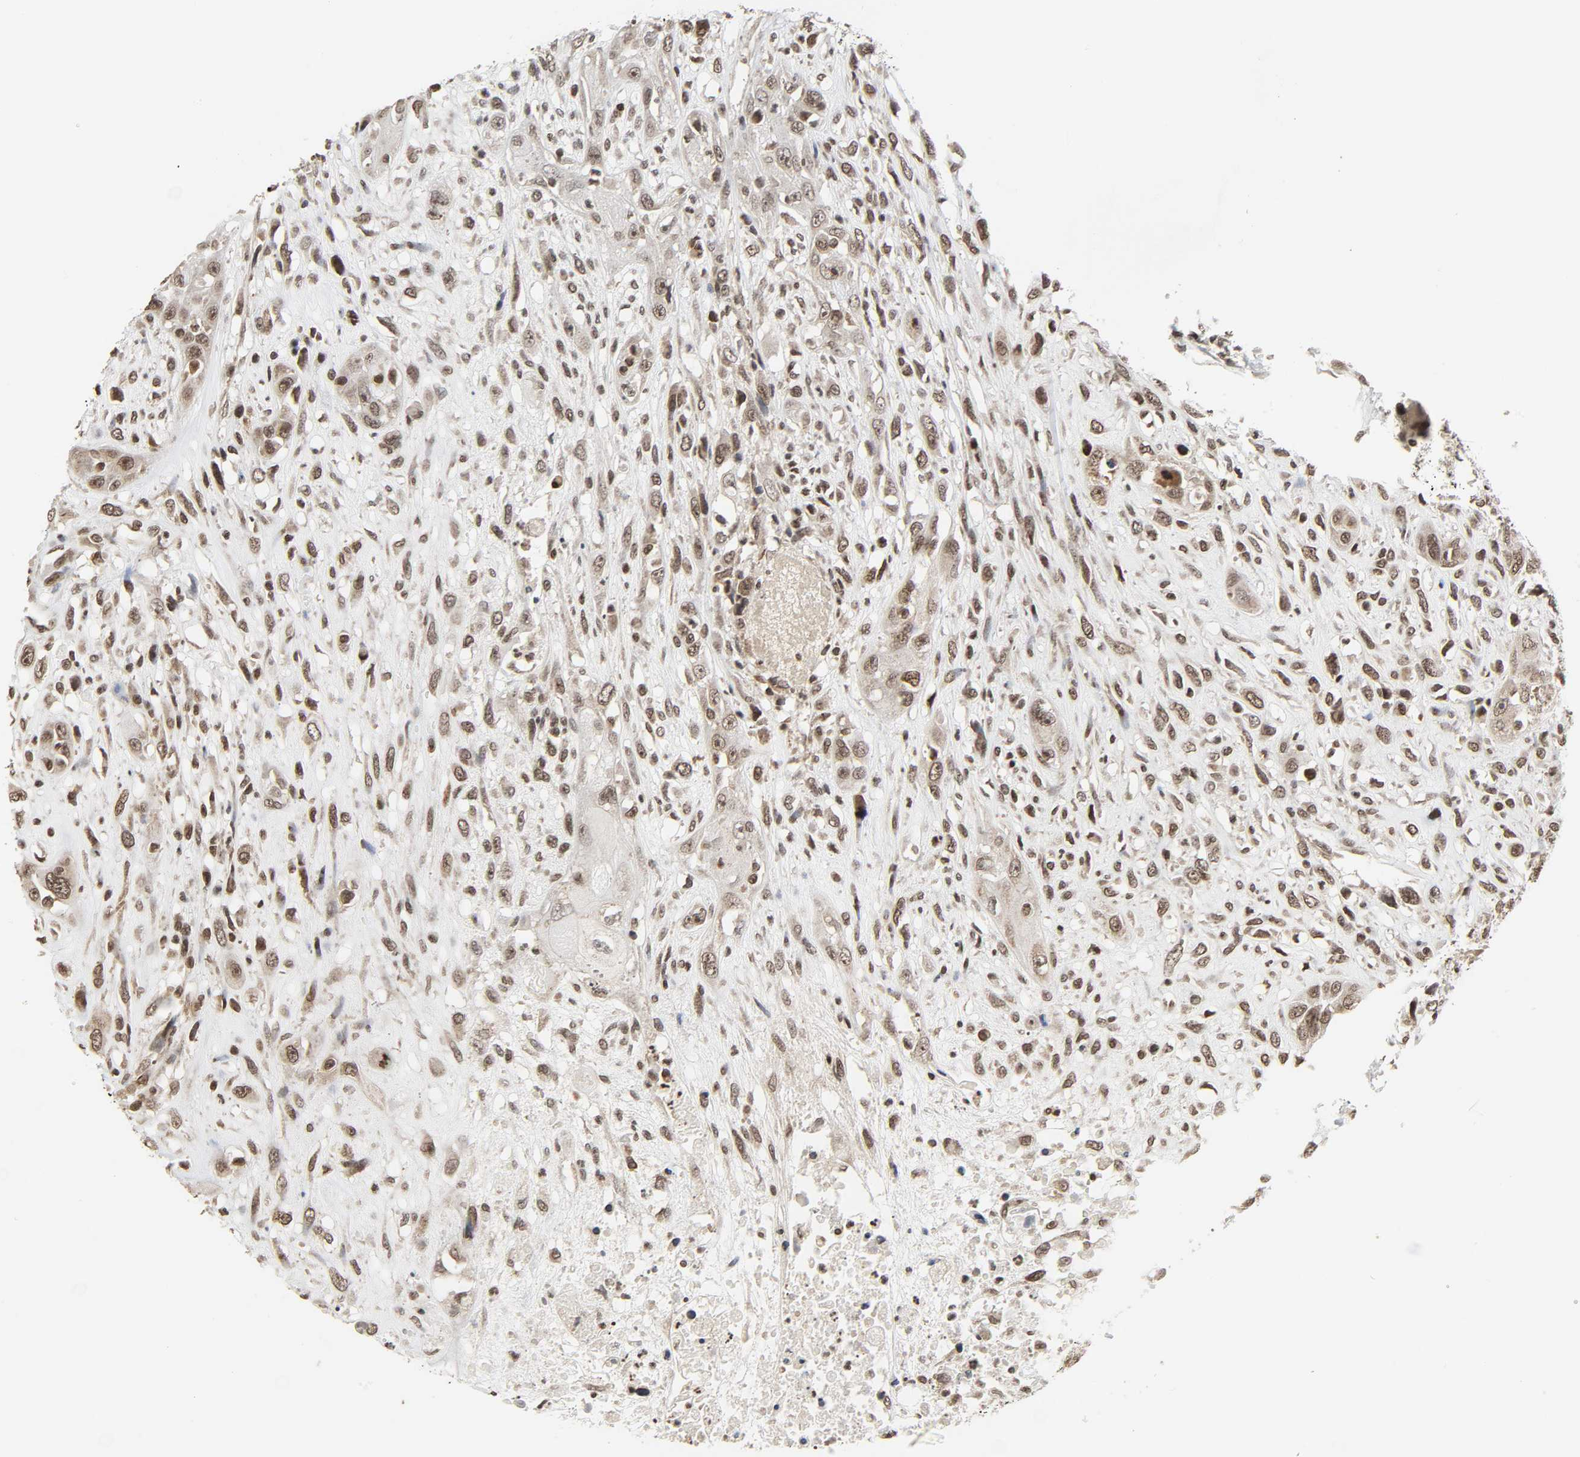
{"staining": {"intensity": "moderate", "quantity": "25%-75%", "location": "nuclear"}, "tissue": "head and neck cancer", "cell_type": "Tumor cells", "image_type": "cancer", "snomed": [{"axis": "morphology", "description": "Necrosis, NOS"}, {"axis": "morphology", "description": "Neoplasm, malignant, NOS"}, {"axis": "topography", "description": "Salivary gland"}, {"axis": "topography", "description": "Head-Neck"}], "caption": "IHC micrograph of neoplastic tissue: head and neck cancer stained using IHC displays medium levels of moderate protein expression localized specifically in the nuclear of tumor cells, appearing as a nuclear brown color.", "gene": "XRCC1", "patient": {"sex": "male", "age": 43}}